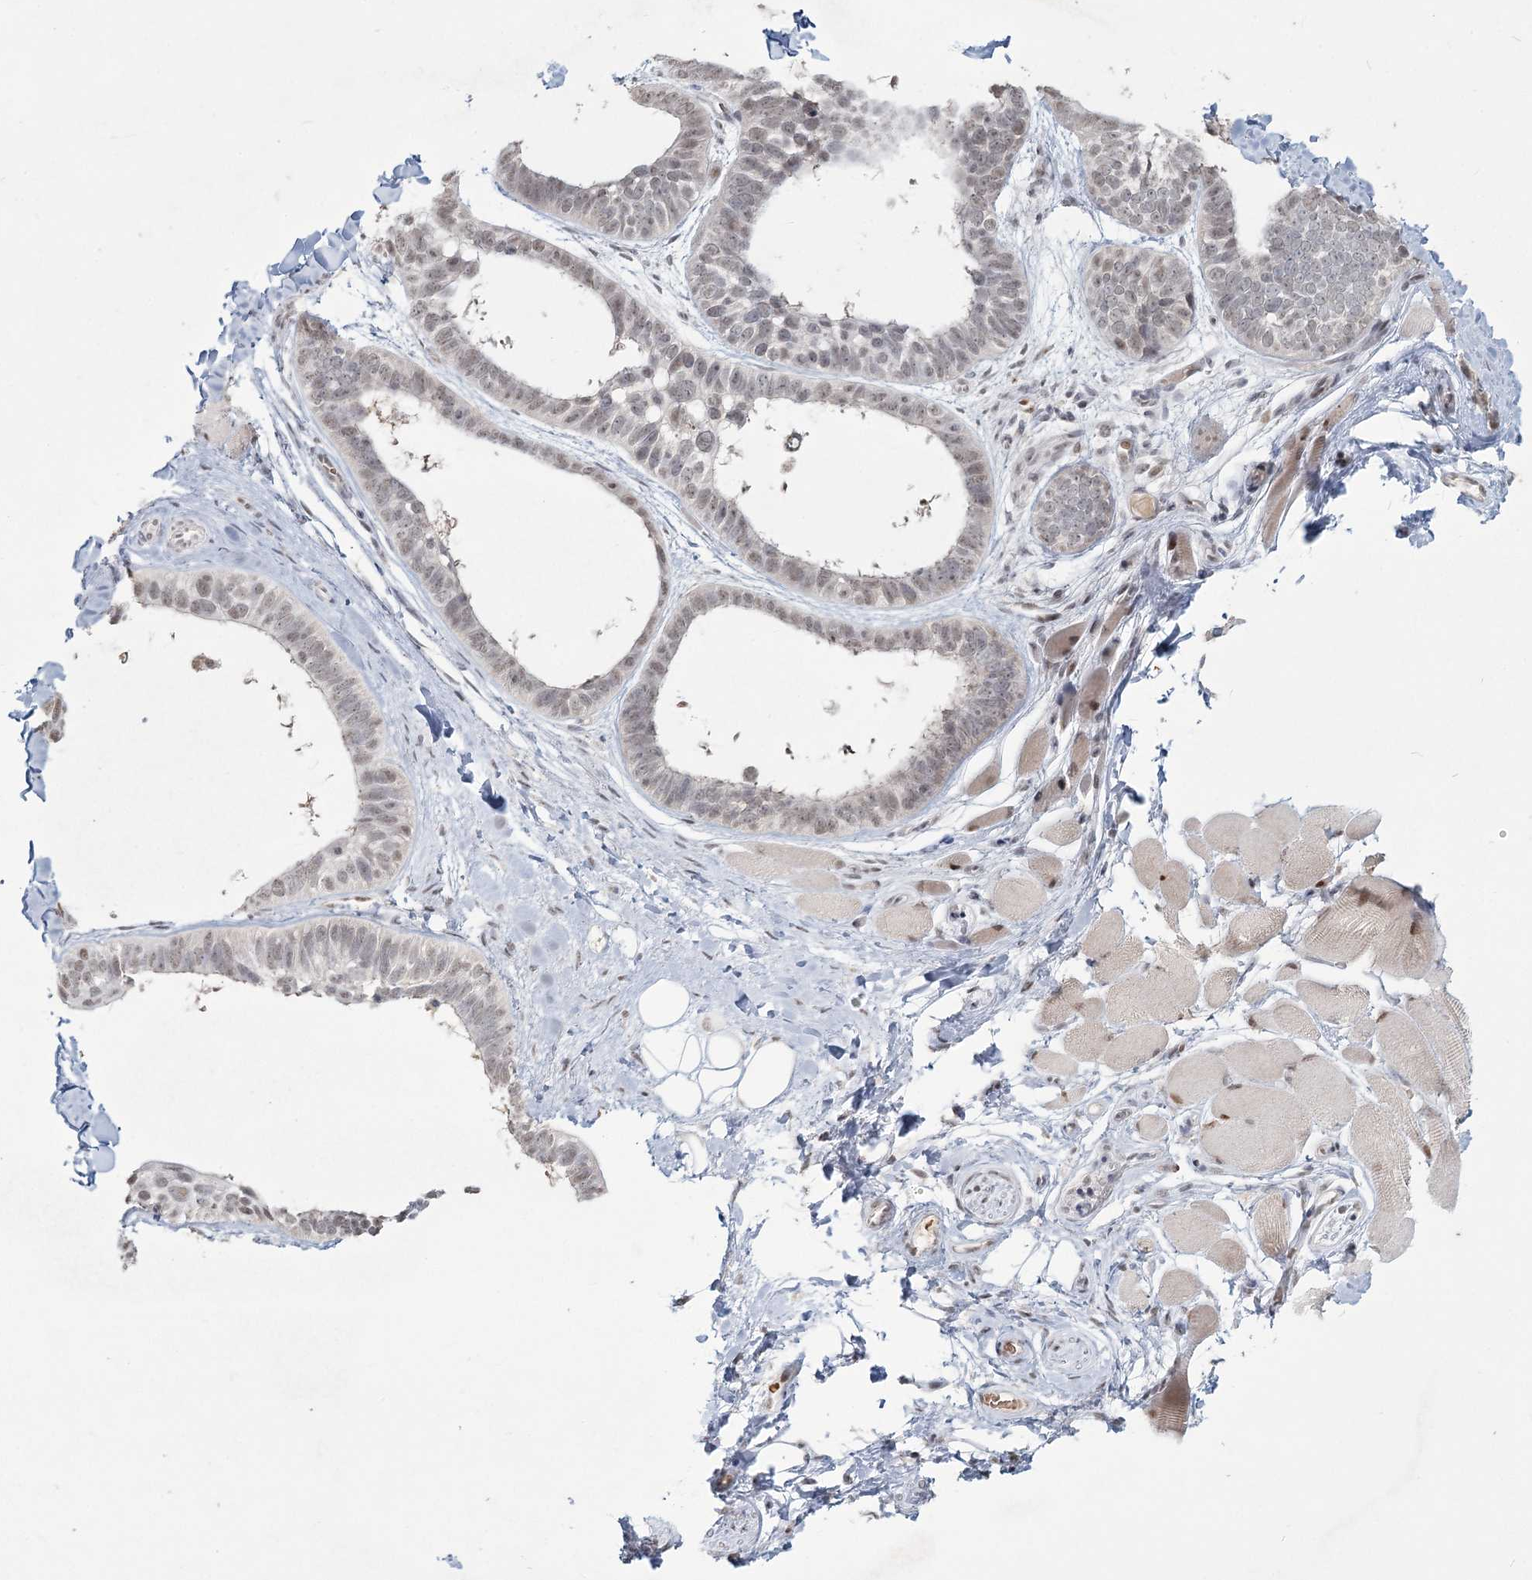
{"staining": {"intensity": "weak", "quantity": "<25%", "location": "nuclear"}, "tissue": "skin cancer", "cell_type": "Tumor cells", "image_type": "cancer", "snomed": [{"axis": "morphology", "description": "Basal cell carcinoma"}, {"axis": "topography", "description": "Skin"}], "caption": "Immunohistochemistry photomicrograph of human skin cancer (basal cell carcinoma) stained for a protein (brown), which displays no staining in tumor cells. (Brightfield microscopy of DAB (3,3'-diaminobenzidine) immunohistochemistry at high magnification).", "gene": "LY6G5C", "patient": {"sex": "male", "age": 62}}